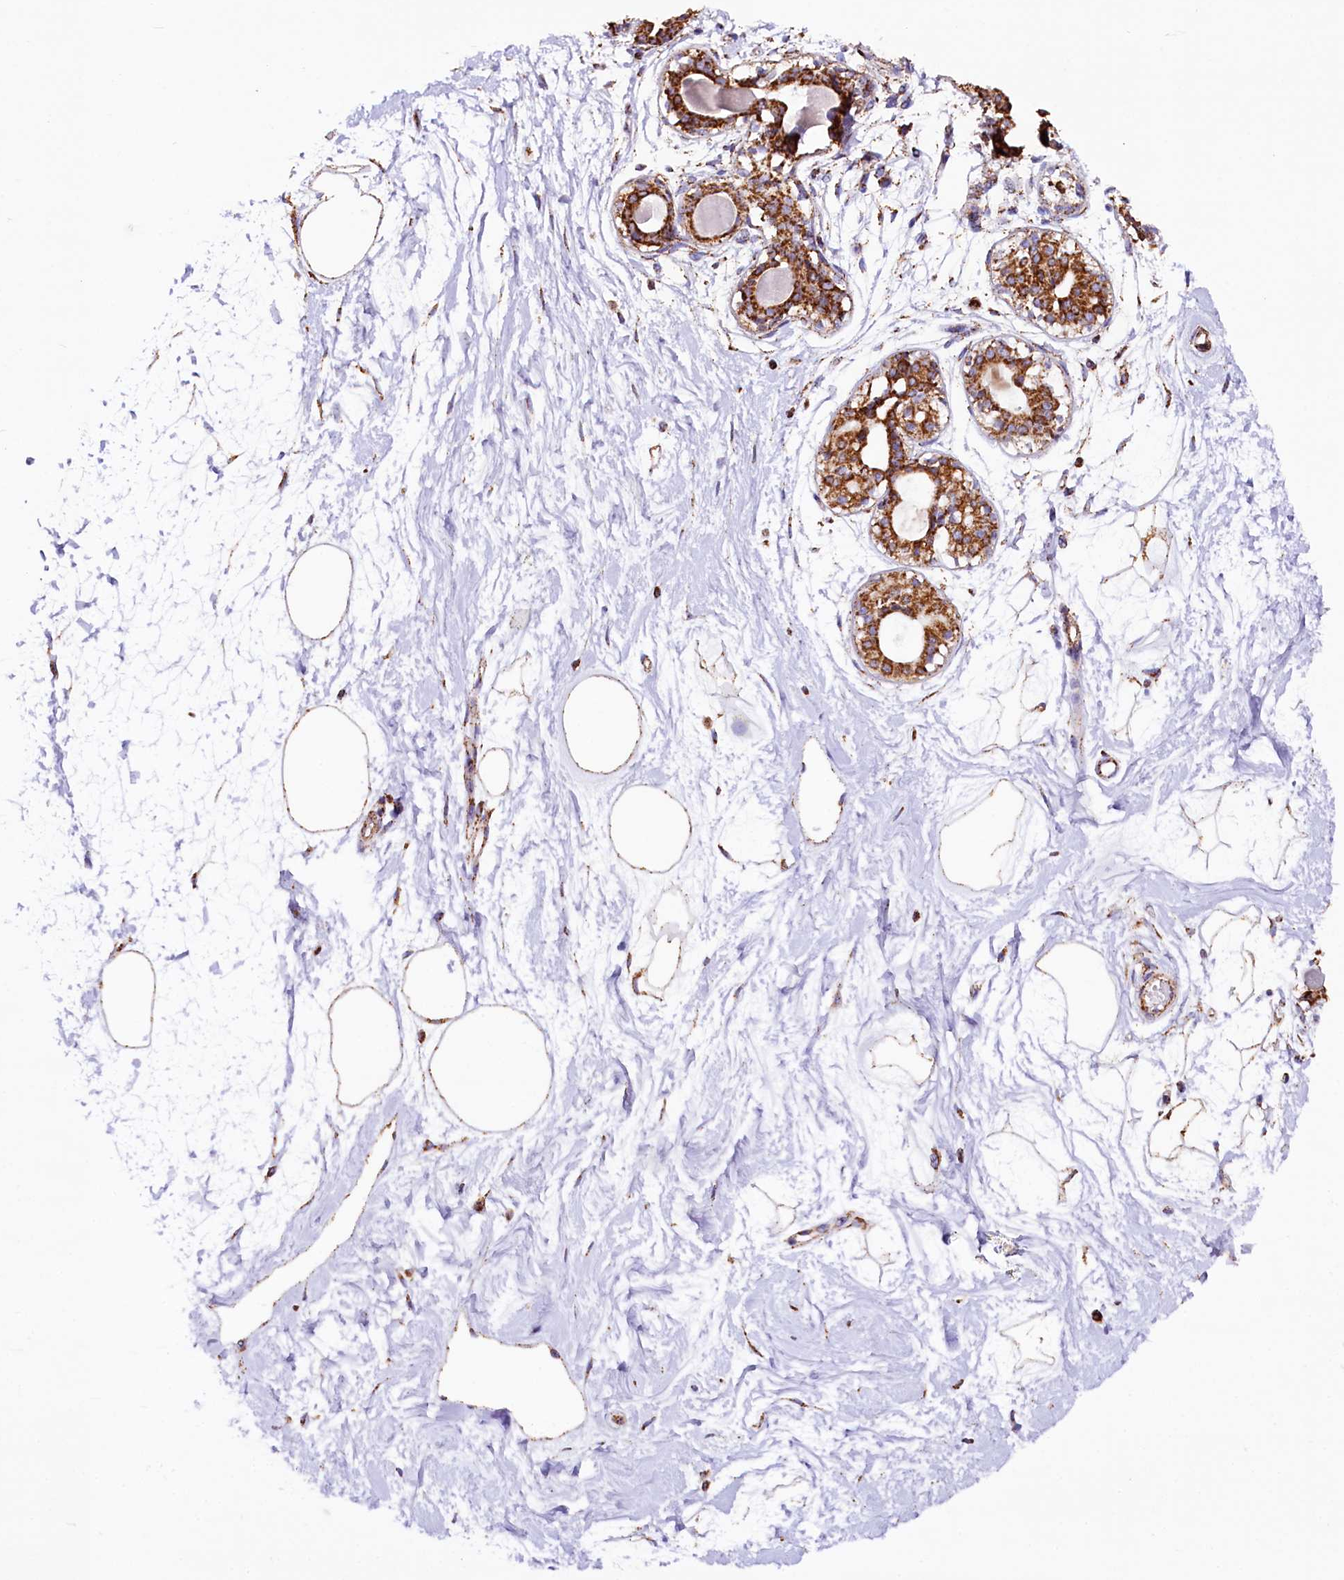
{"staining": {"intensity": "strong", "quantity": ">75%", "location": "cytoplasmic/membranous"}, "tissue": "breast", "cell_type": "Adipocytes", "image_type": "normal", "snomed": [{"axis": "morphology", "description": "Normal tissue, NOS"}, {"axis": "topography", "description": "Breast"}], "caption": "Protein staining exhibits strong cytoplasmic/membranous positivity in approximately >75% of adipocytes in unremarkable breast. Nuclei are stained in blue.", "gene": "APLP2", "patient": {"sex": "female", "age": 45}}